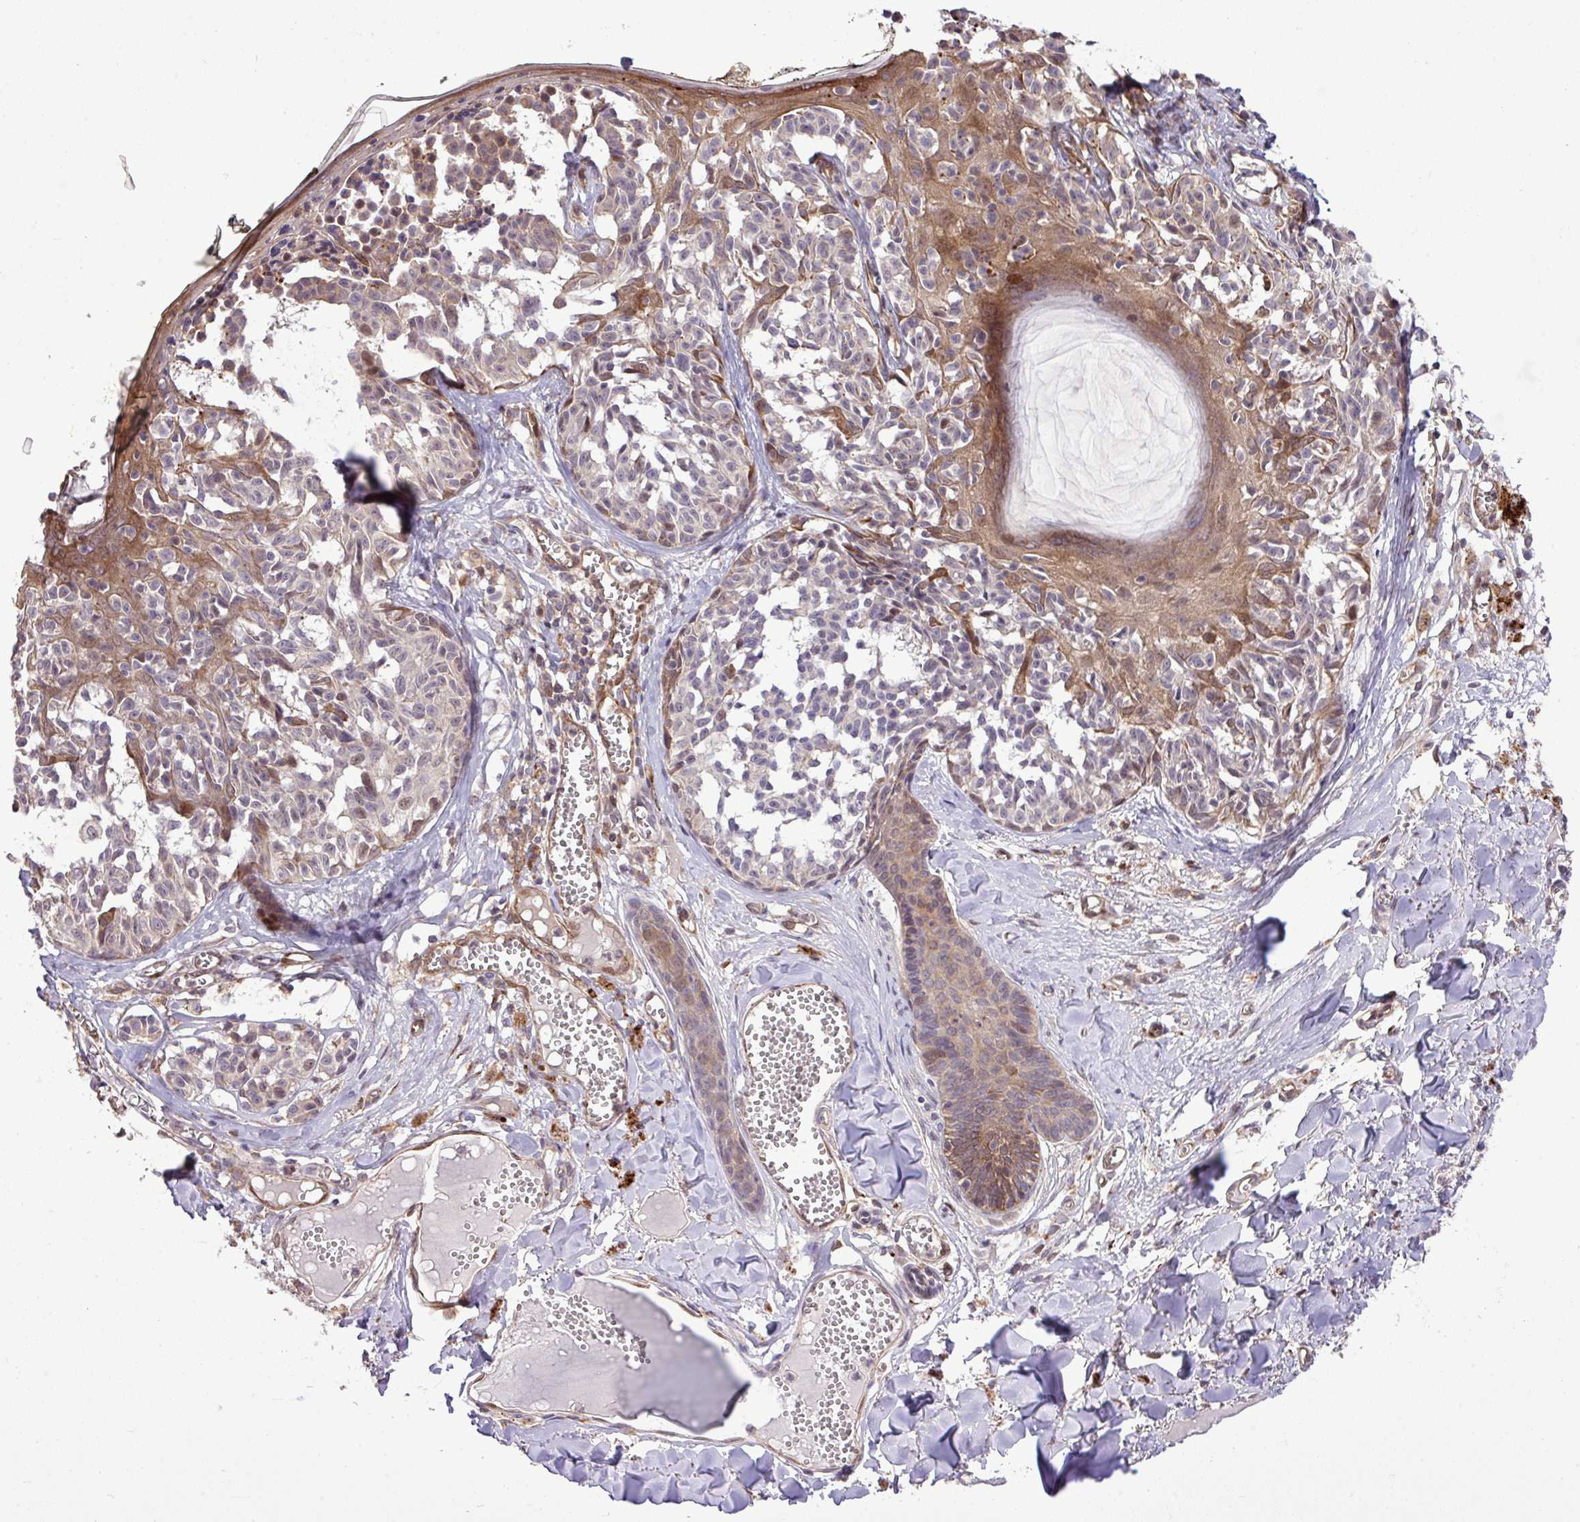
{"staining": {"intensity": "negative", "quantity": "none", "location": "none"}, "tissue": "melanoma", "cell_type": "Tumor cells", "image_type": "cancer", "snomed": [{"axis": "morphology", "description": "Malignant melanoma, NOS"}, {"axis": "topography", "description": "Skin"}], "caption": "Image shows no significant protein staining in tumor cells of malignant melanoma.", "gene": "CARHSP1", "patient": {"sex": "female", "age": 43}}